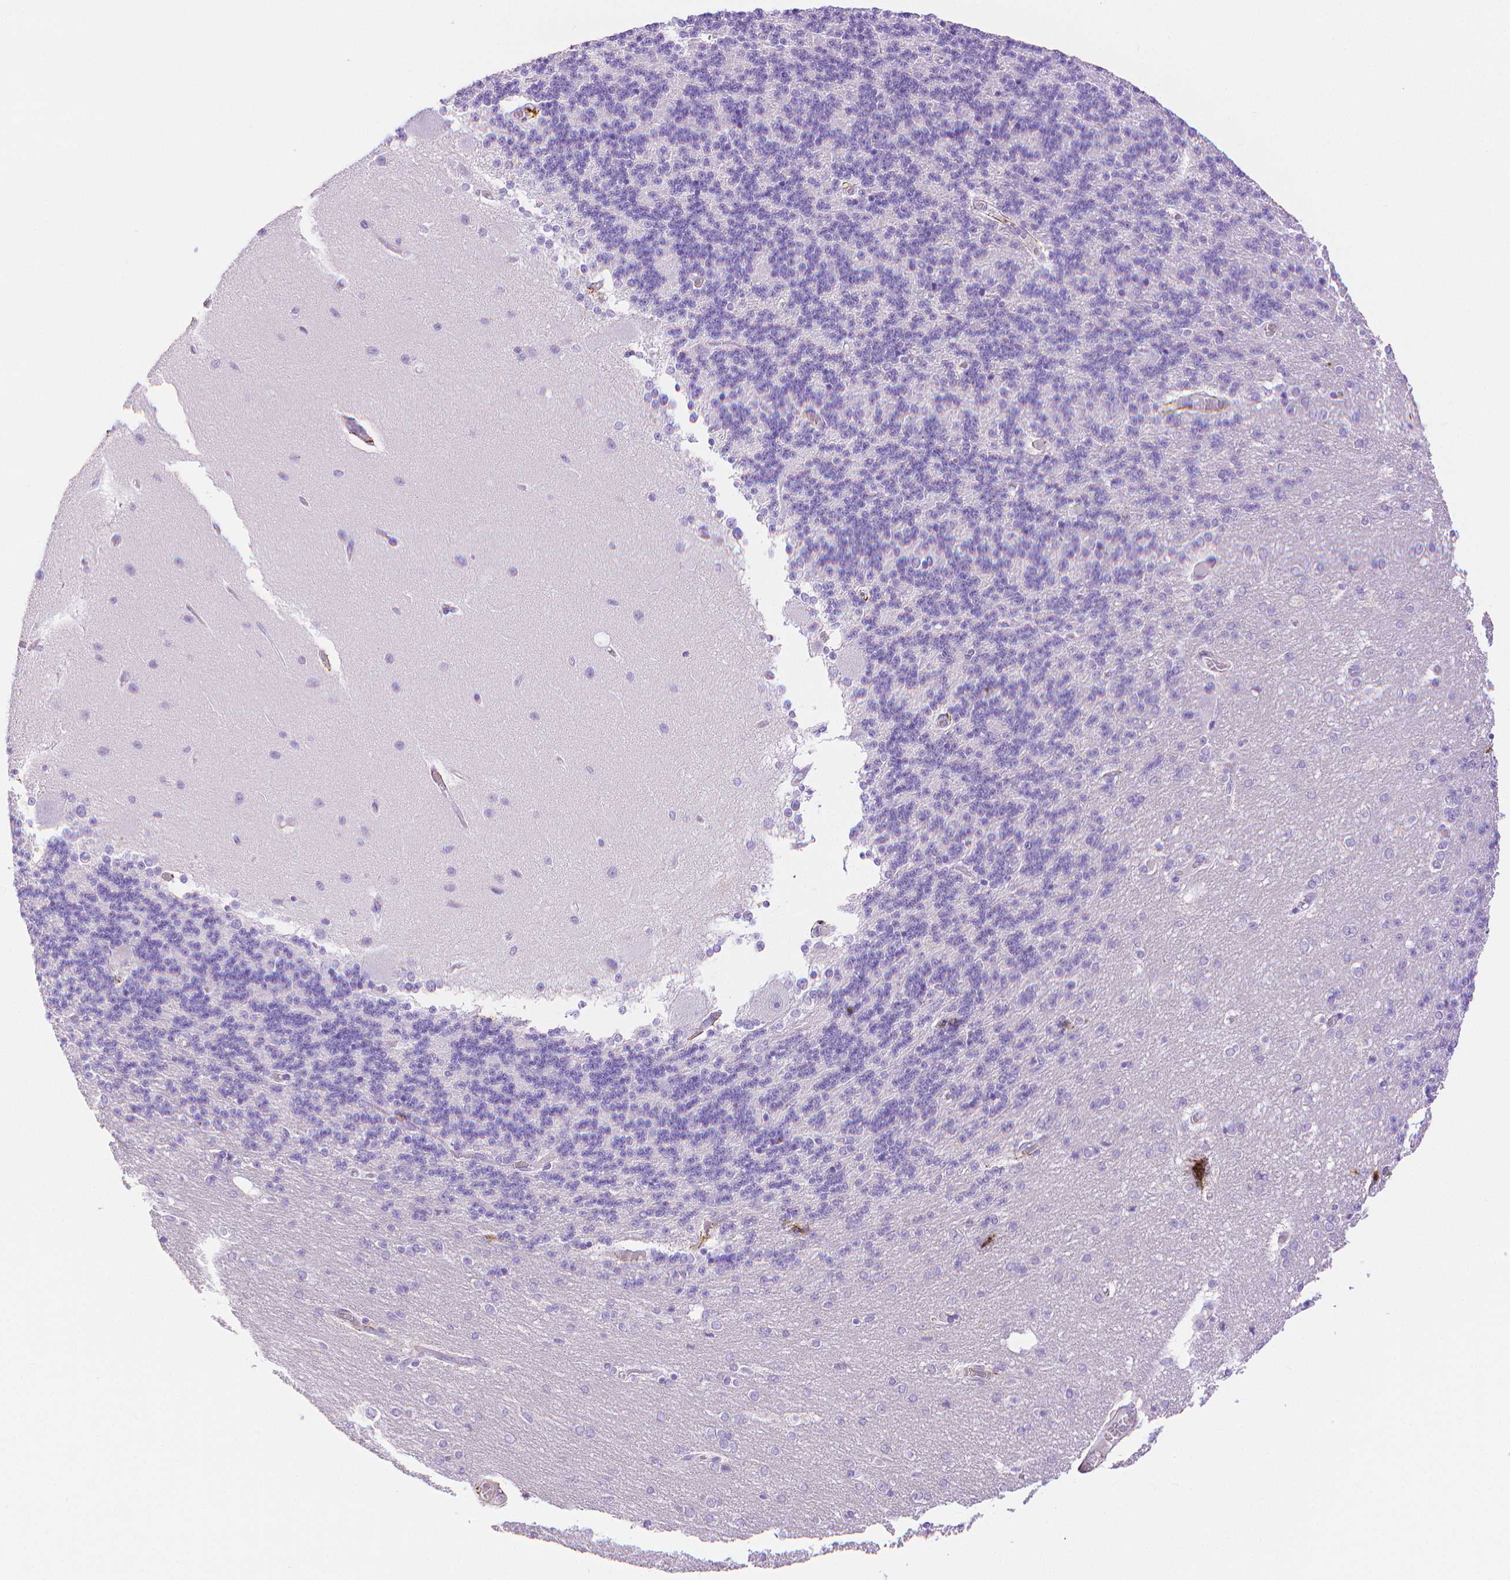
{"staining": {"intensity": "negative", "quantity": "none", "location": "none"}, "tissue": "cerebellum", "cell_type": "Cells in granular layer", "image_type": "normal", "snomed": [{"axis": "morphology", "description": "Normal tissue, NOS"}, {"axis": "topography", "description": "Cerebellum"}], "caption": "DAB immunohistochemical staining of benign human cerebellum shows no significant staining in cells in granular layer.", "gene": "FBN1", "patient": {"sex": "female", "age": 54}}